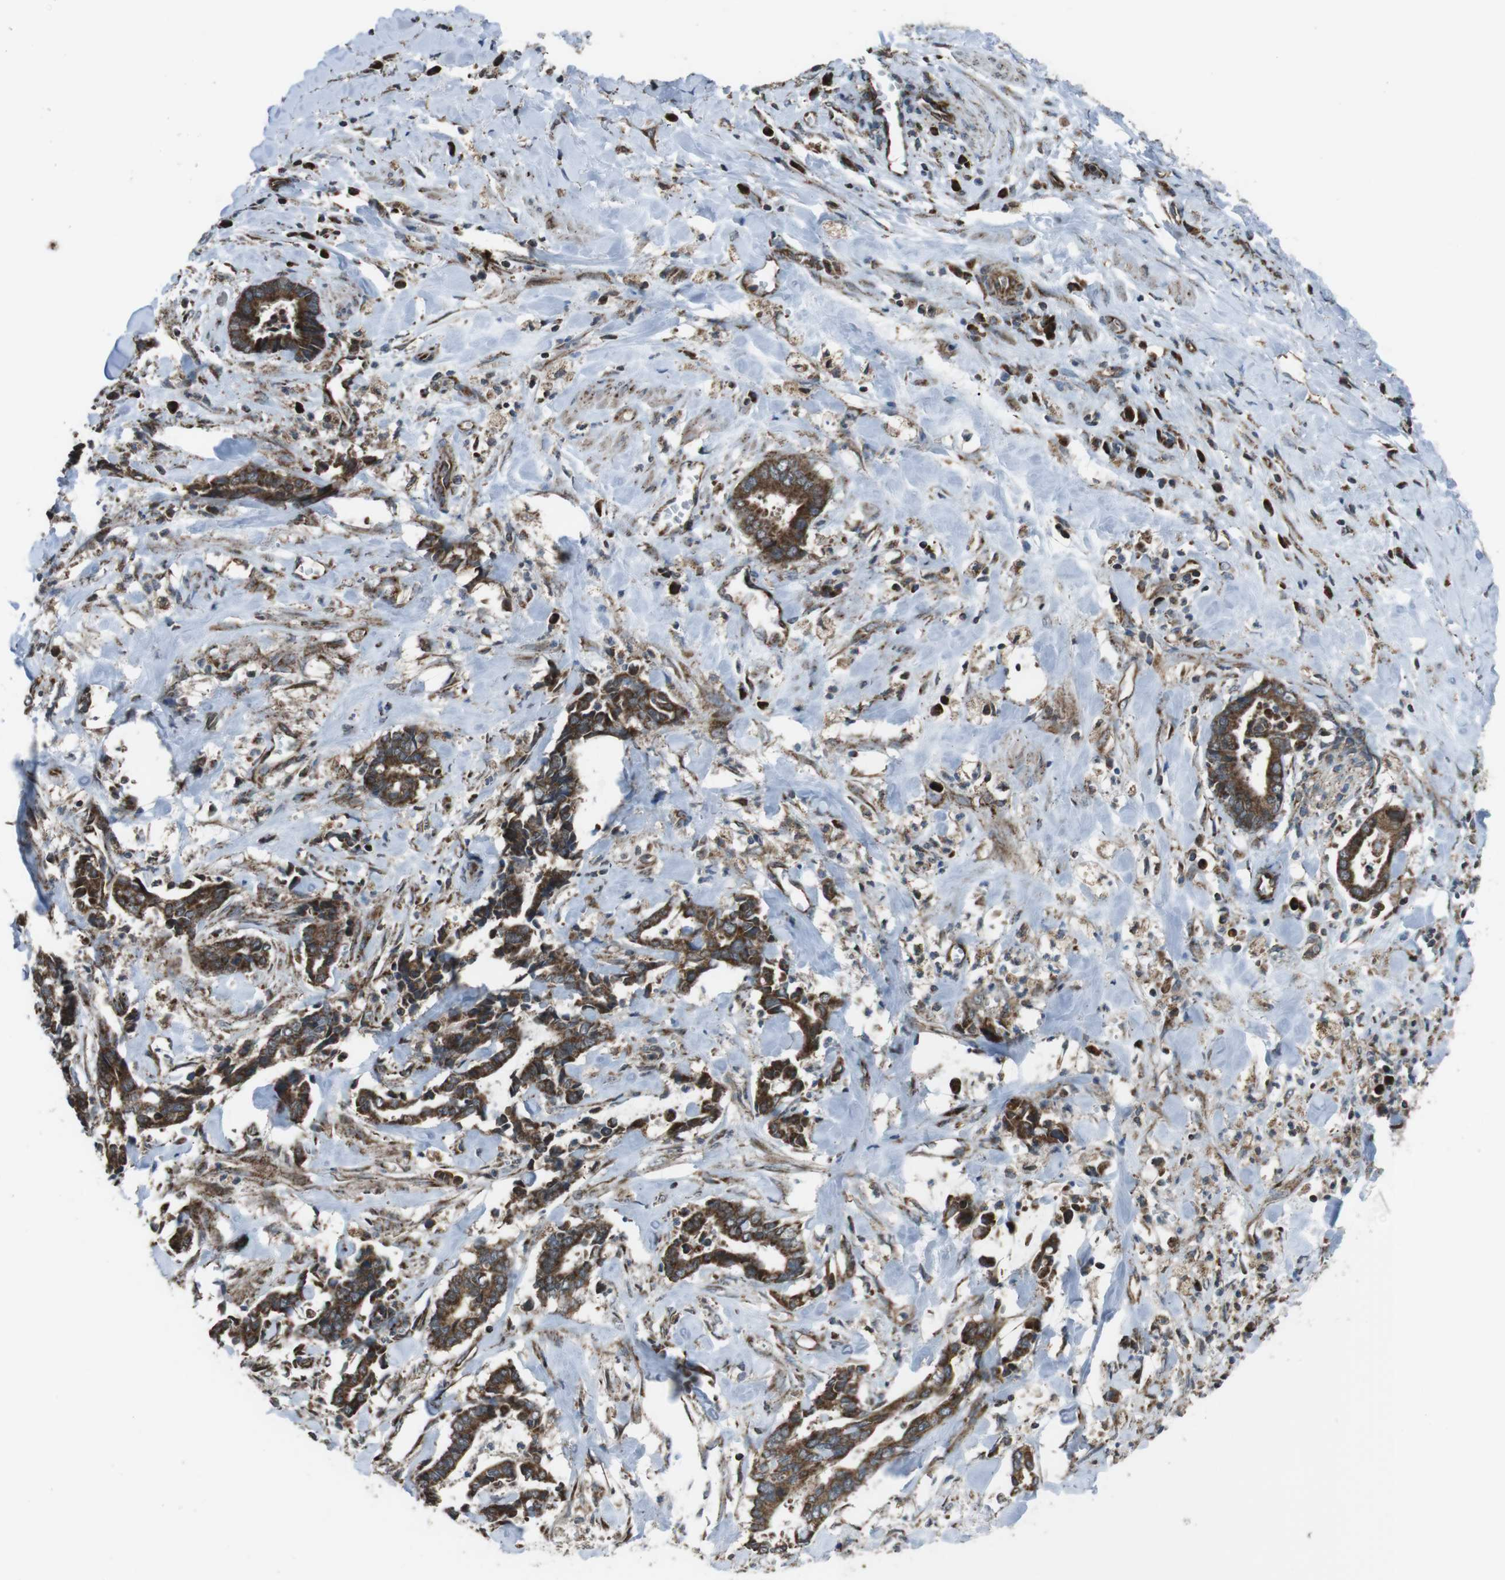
{"staining": {"intensity": "moderate", "quantity": ">75%", "location": "cytoplasmic/membranous"}, "tissue": "cervical cancer", "cell_type": "Tumor cells", "image_type": "cancer", "snomed": [{"axis": "morphology", "description": "Adenocarcinoma, NOS"}, {"axis": "topography", "description": "Cervix"}], "caption": "Brown immunohistochemical staining in cervical cancer displays moderate cytoplasmic/membranous expression in approximately >75% of tumor cells. The staining is performed using DAB brown chromogen to label protein expression. The nuclei are counter-stained blue using hematoxylin.", "gene": "GIMAP8", "patient": {"sex": "female", "age": 44}}